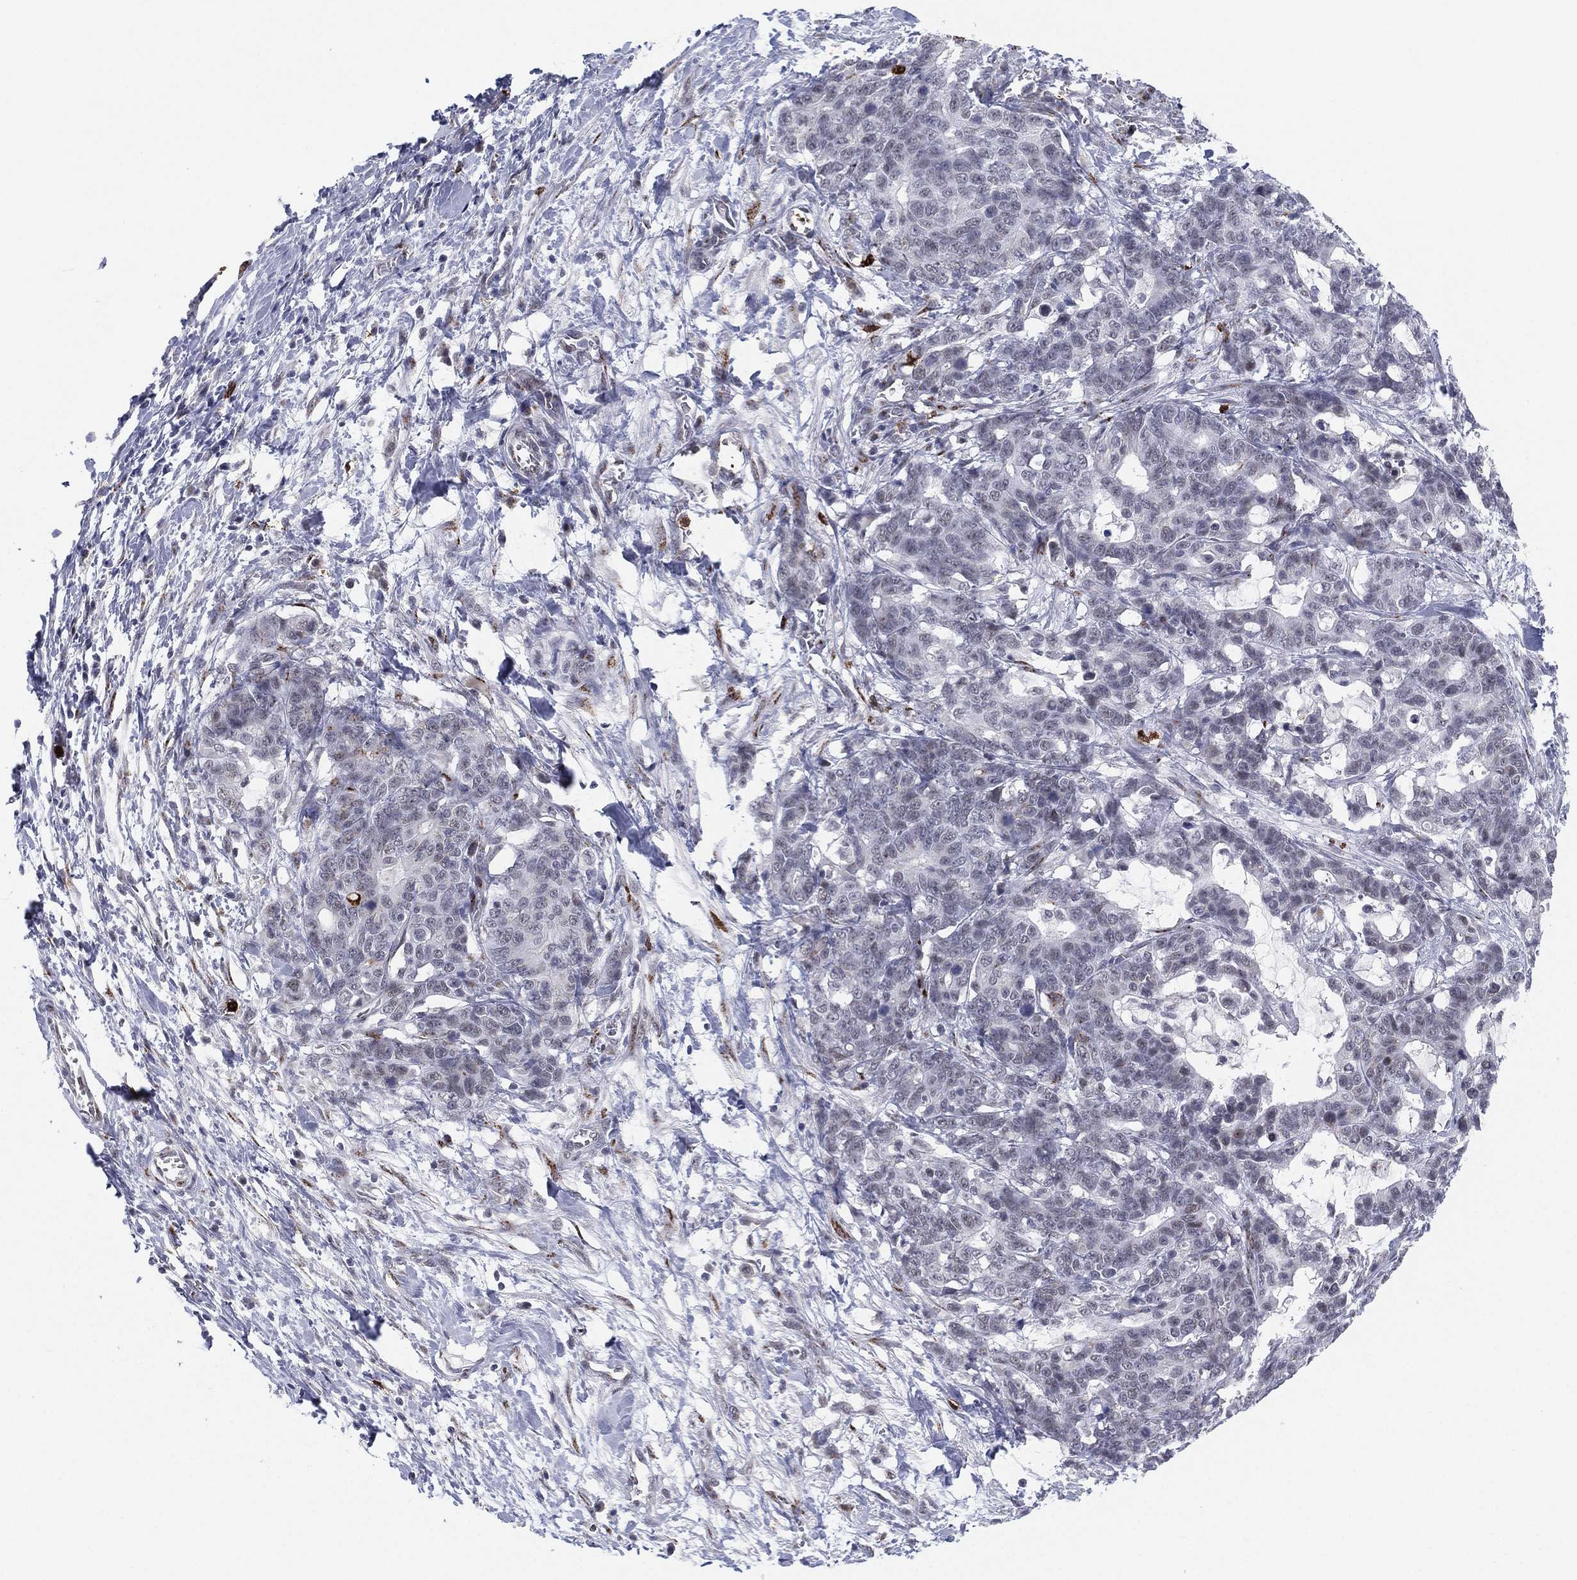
{"staining": {"intensity": "negative", "quantity": "none", "location": "none"}, "tissue": "stomach cancer", "cell_type": "Tumor cells", "image_type": "cancer", "snomed": [{"axis": "morphology", "description": "Normal tissue, NOS"}, {"axis": "morphology", "description": "Adenocarcinoma, NOS"}, {"axis": "topography", "description": "Stomach"}], "caption": "This is an IHC photomicrograph of human stomach adenocarcinoma. There is no expression in tumor cells.", "gene": "CD177", "patient": {"sex": "female", "age": 64}}